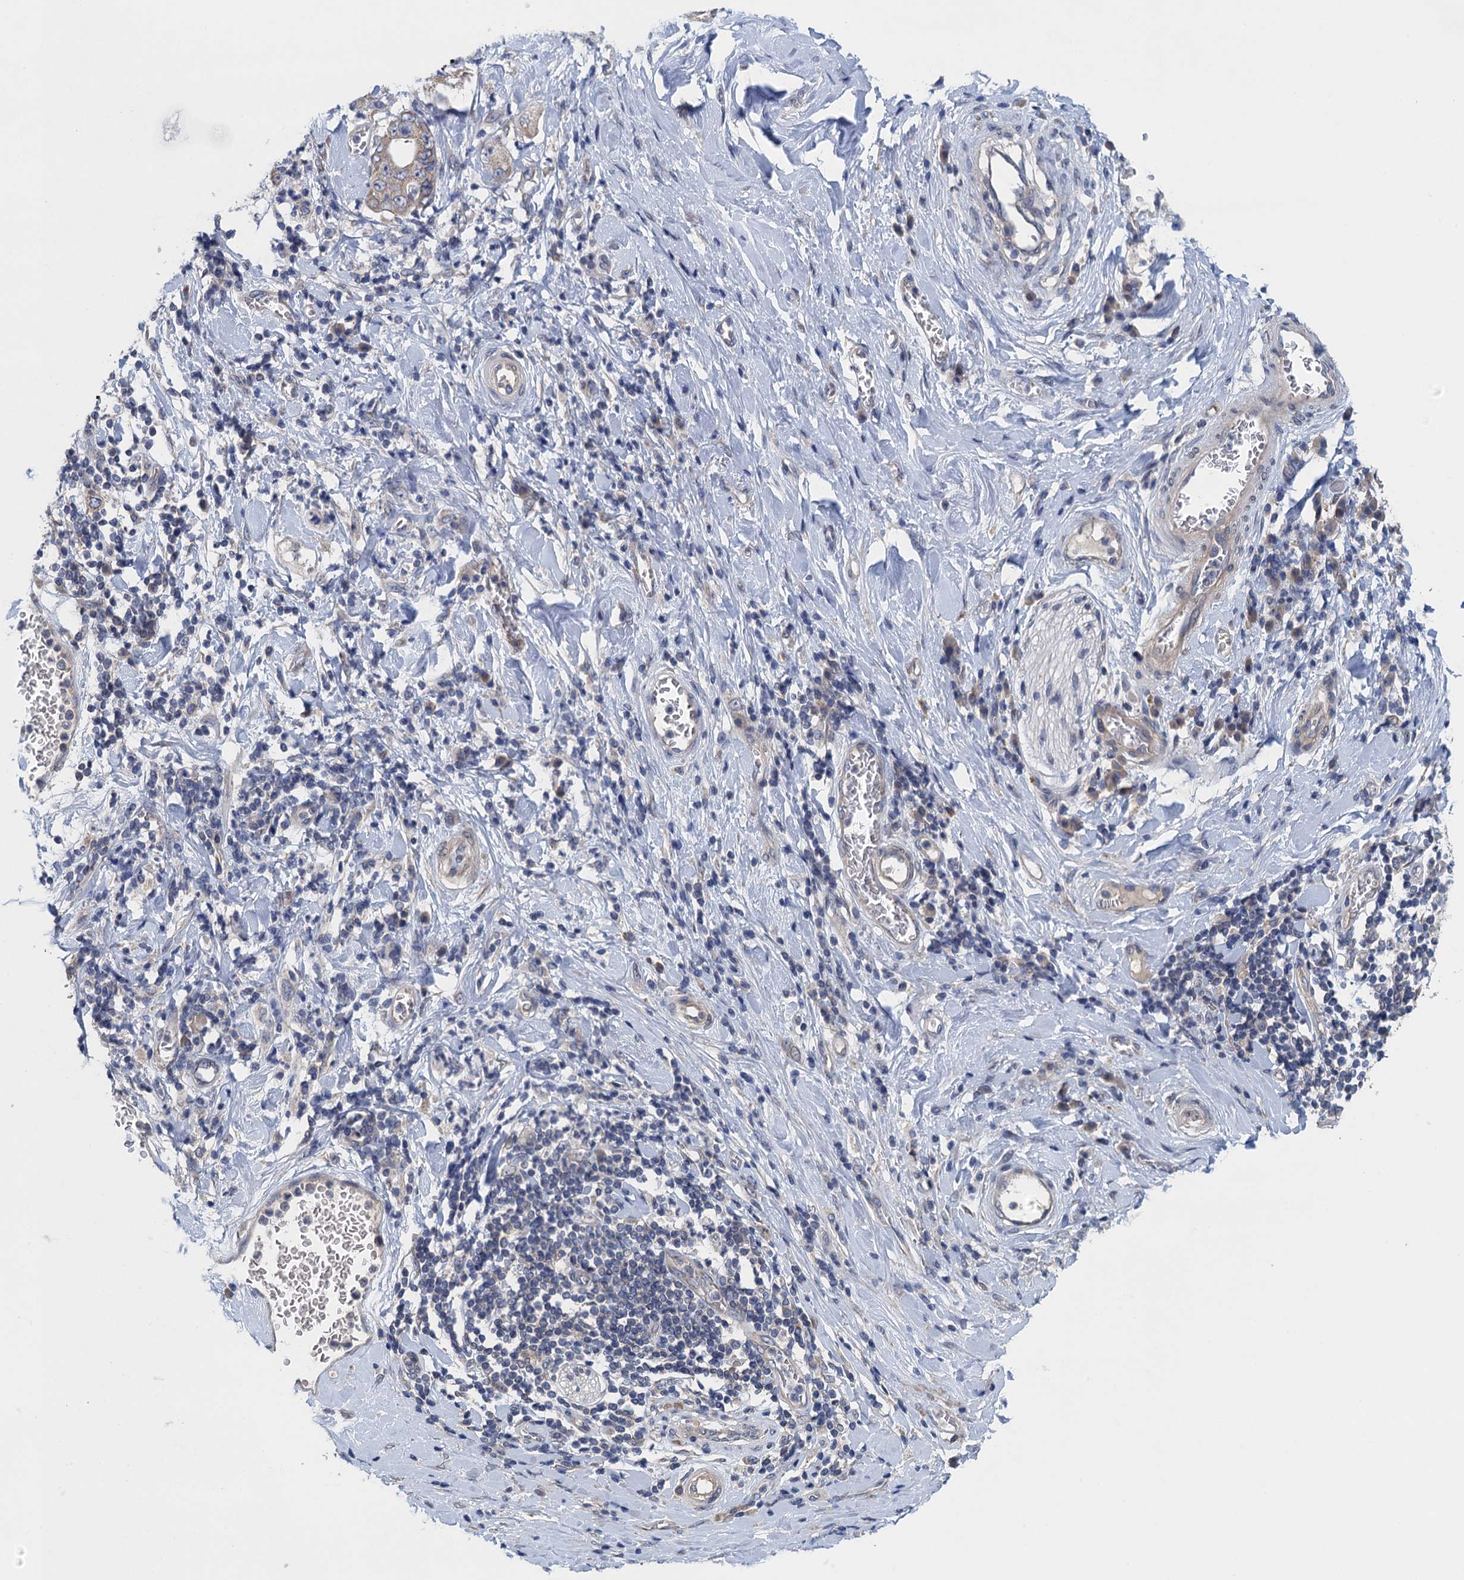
{"staining": {"intensity": "weak", "quantity": ">75%", "location": "cytoplasmic/membranous"}, "tissue": "stomach cancer", "cell_type": "Tumor cells", "image_type": "cancer", "snomed": [{"axis": "morphology", "description": "Adenocarcinoma, NOS"}, {"axis": "topography", "description": "Stomach"}], "caption": "An image showing weak cytoplasmic/membranous staining in approximately >75% of tumor cells in adenocarcinoma (stomach), as visualized by brown immunohistochemical staining.", "gene": "CTU2", "patient": {"sex": "female", "age": 73}}